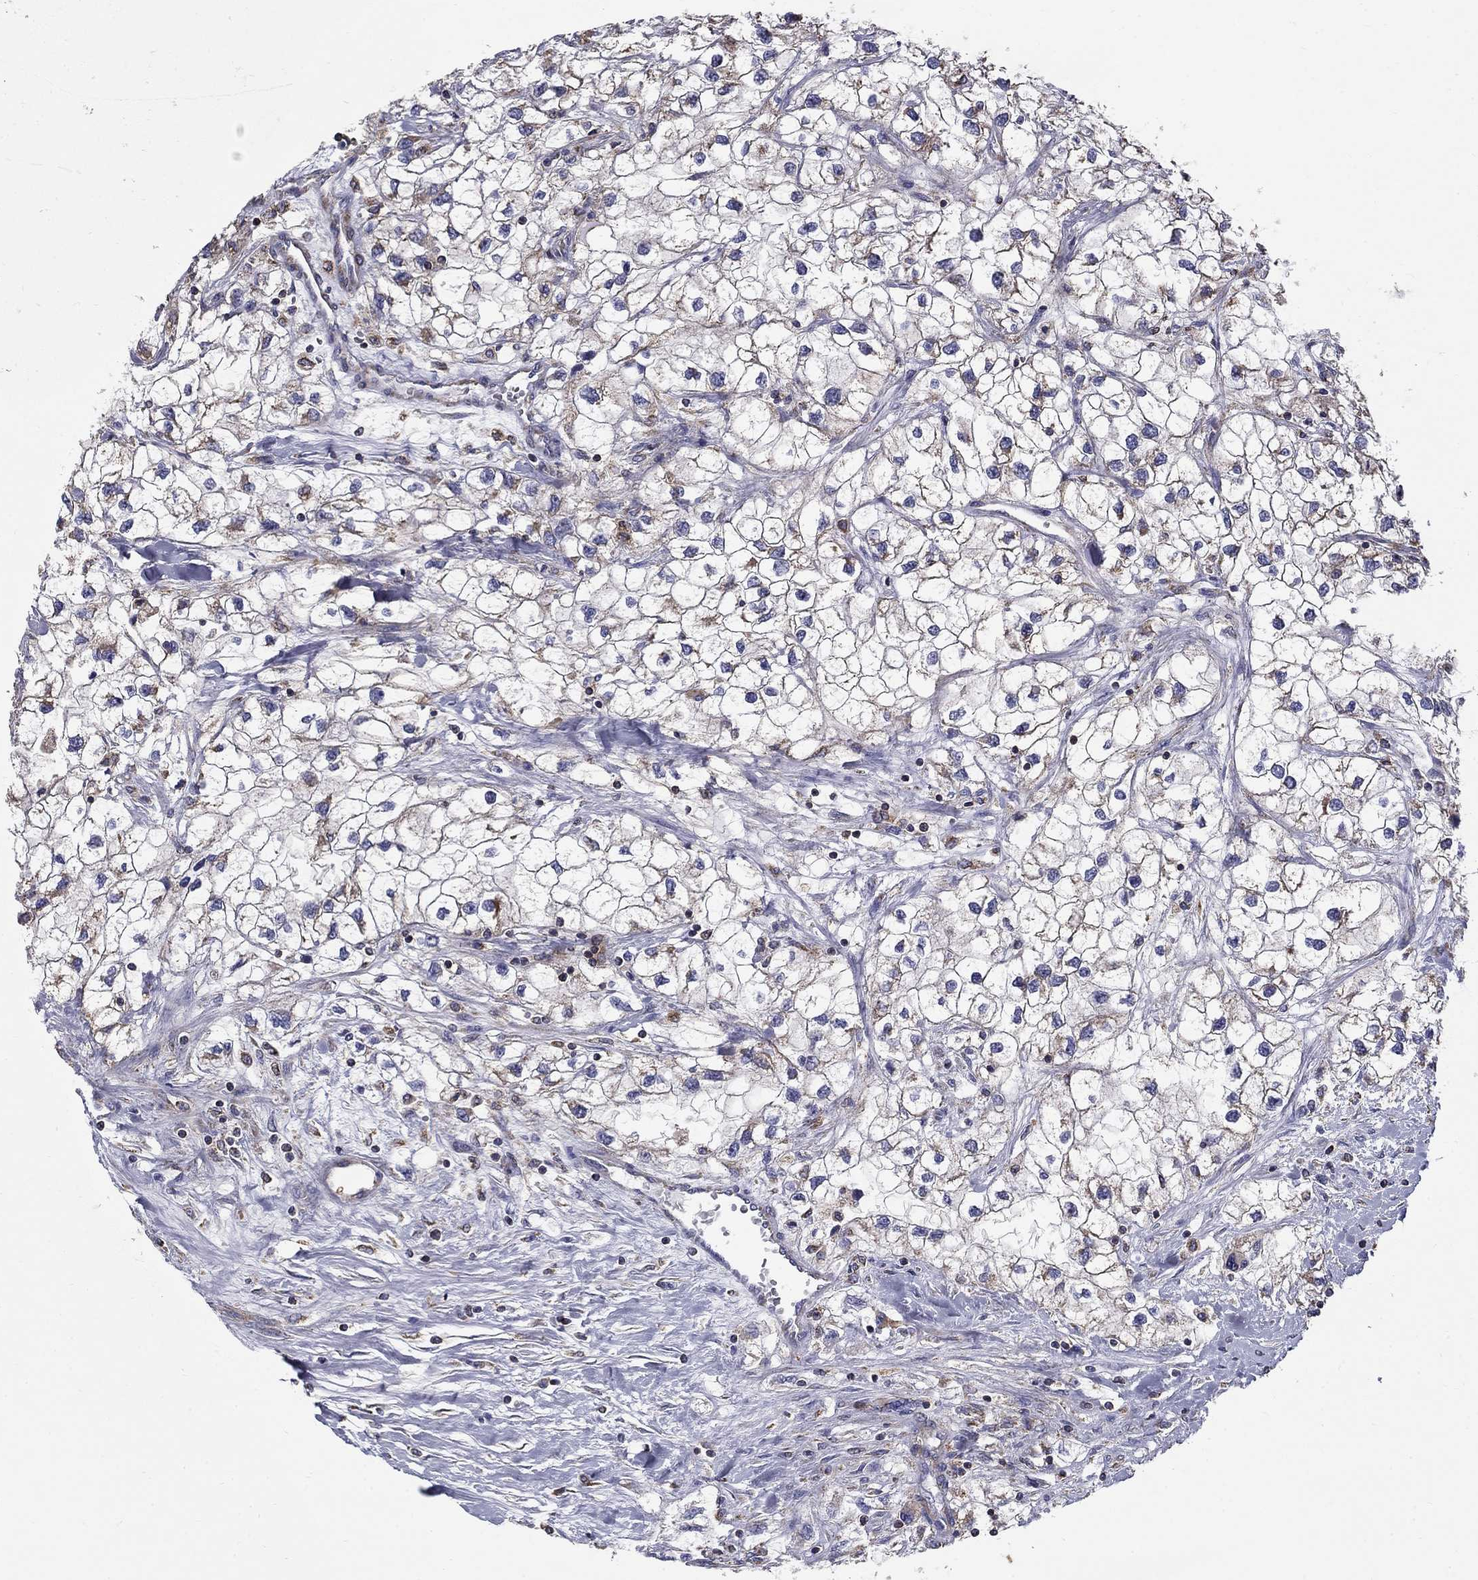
{"staining": {"intensity": "moderate", "quantity": "<25%", "location": "cytoplasmic/membranous"}, "tissue": "renal cancer", "cell_type": "Tumor cells", "image_type": "cancer", "snomed": [{"axis": "morphology", "description": "Adenocarcinoma, NOS"}, {"axis": "topography", "description": "Kidney"}], "caption": "High-magnification brightfield microscopy of renal adenocarcinoma stained with DAB (brown) and counterstained with hematoxylin (blue). tumor cells exhibit moderate cytoplasmic/membranous staining is seen in approximately<25% of cells.", "gene": "NME5", "patient": {"sex": "male", "age": 59}}